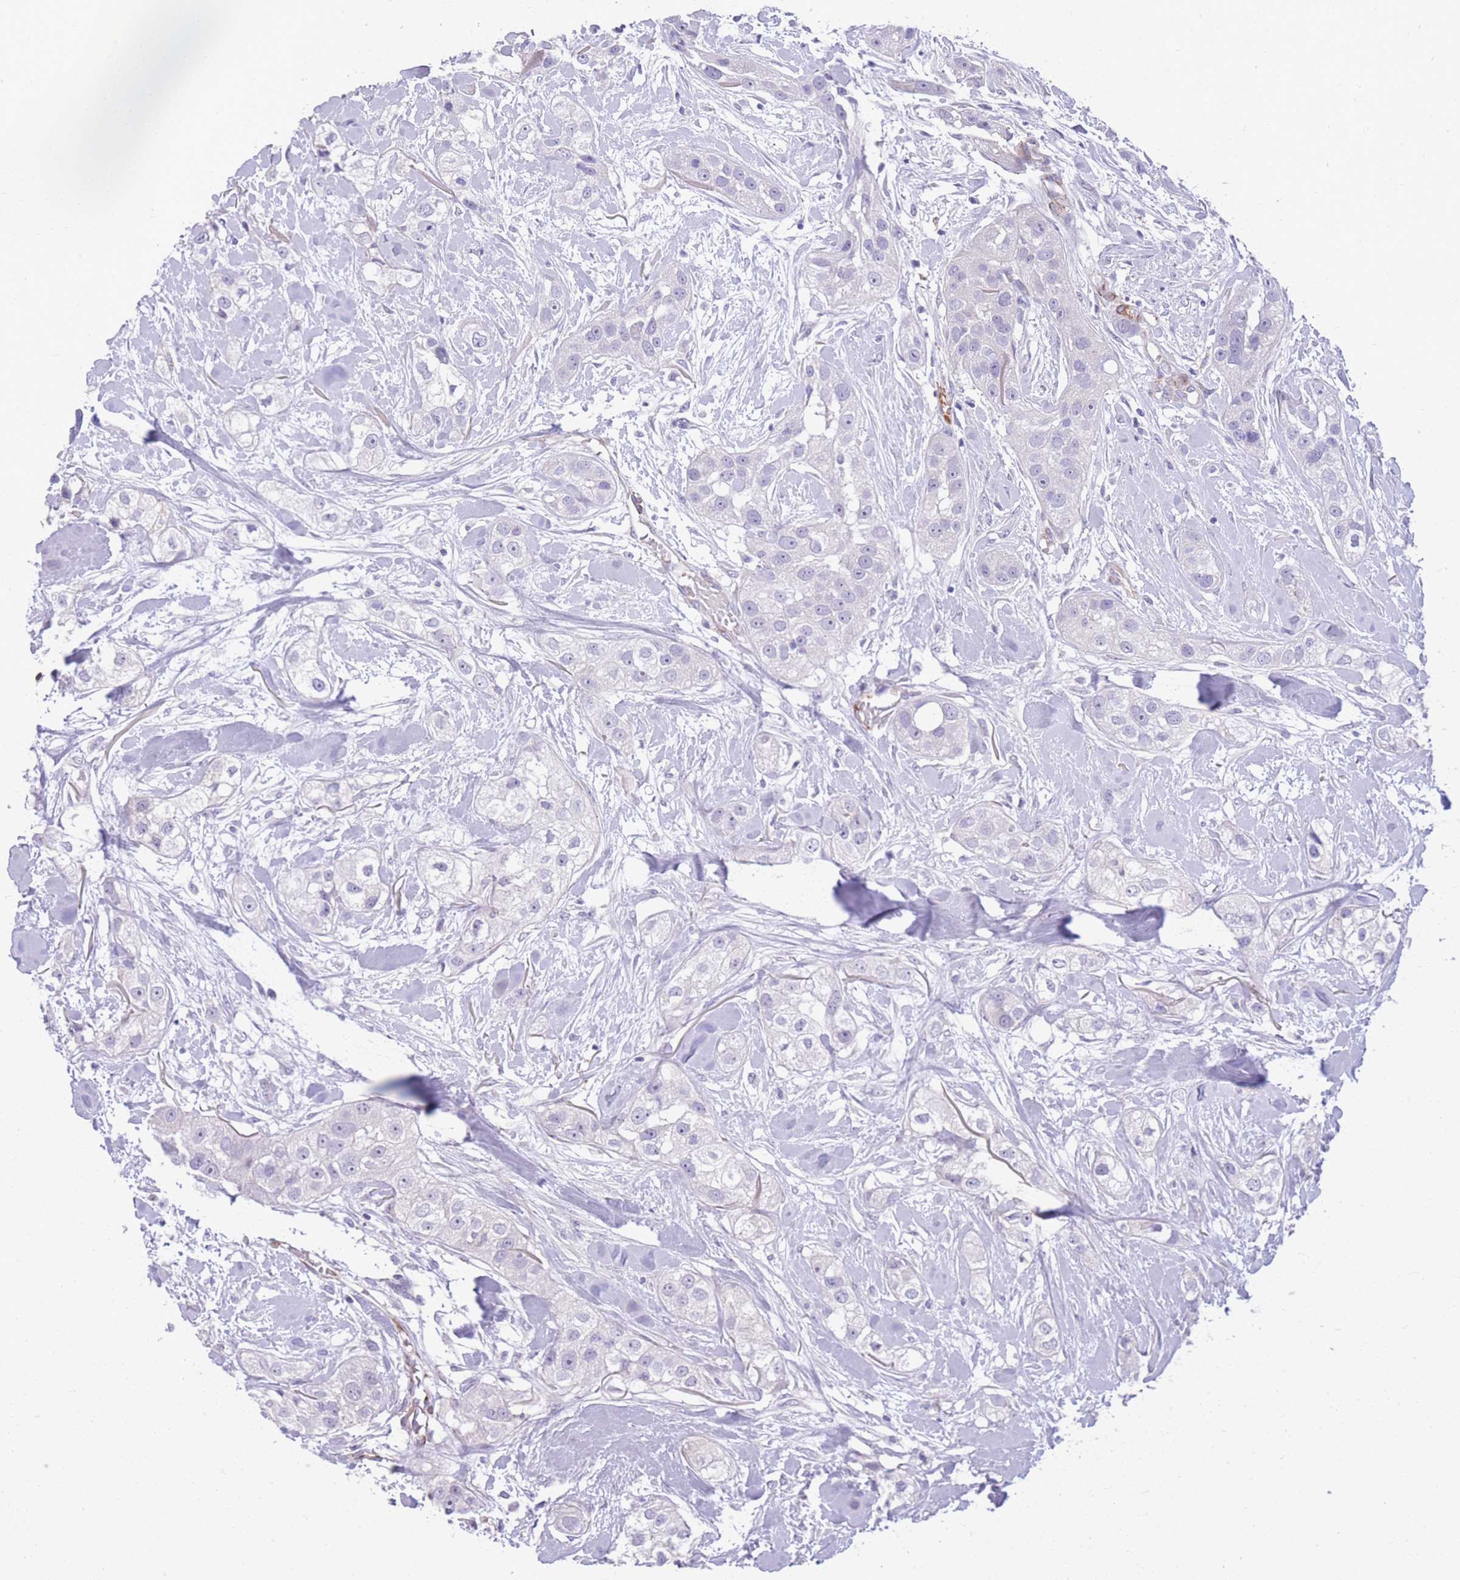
{"staining": {"intensity": "negative", "quantity": "none", "location": "none"}, "tissue": "head and neck cancer", "cell_type": "Tumor cells", "image_type": "cancer", "snomed": [{"axis": "morphology", "description": "Normal tissue, NOS"}, {"axis": "morphology", "description": "Squamous cell carcinoma, NOS"}, {"axis": "topography", "description": "Skeletal muscle"}, {"axis": "topography", "description": "Head-Neck"}], "caption": "This is a histopathology image of IHC staining of head and neck cancer, which shows no expression in tumor cells.", "gene": "RGS11", "patient": {"sex": "male", "age": 51}}